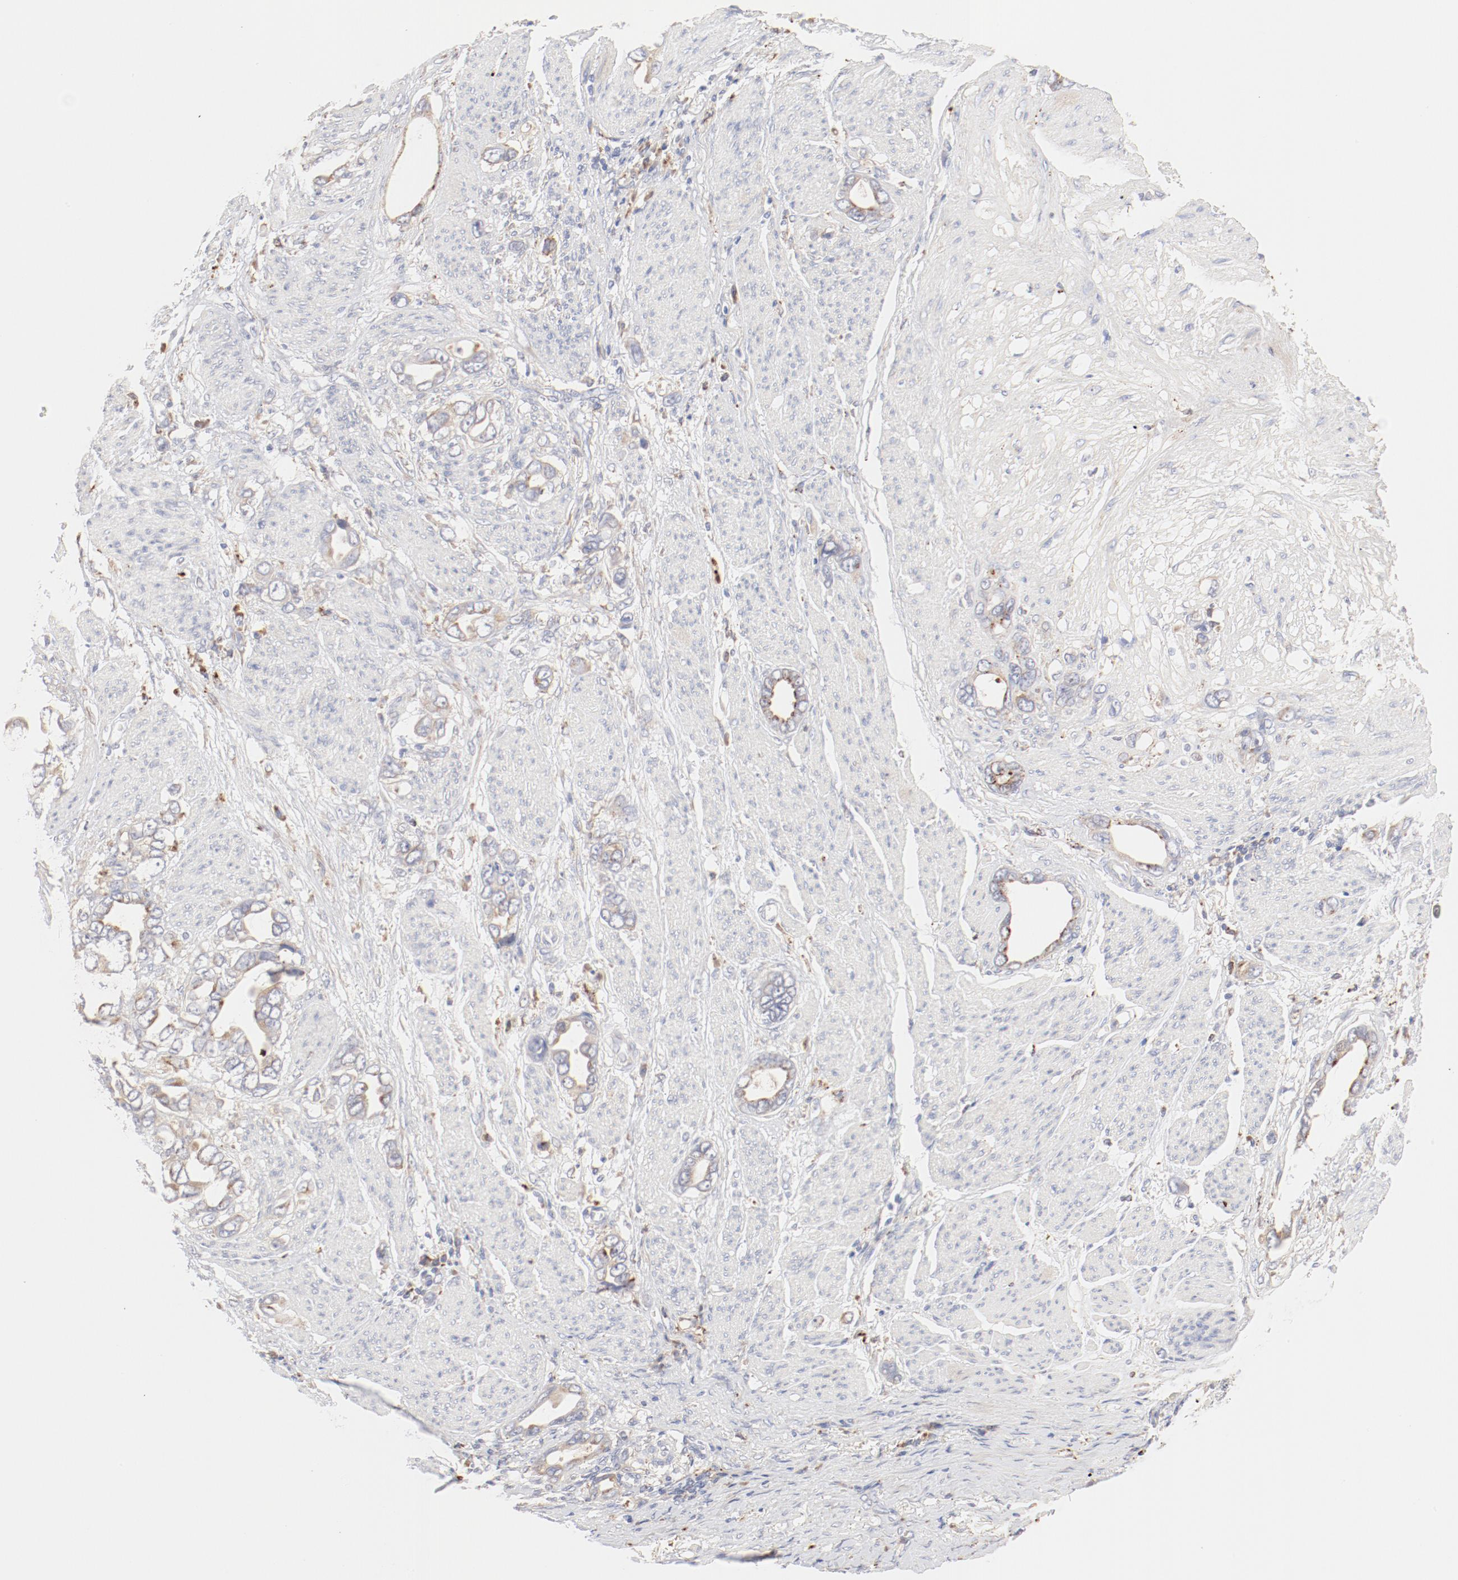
{"staining": {"intensity": "weak", "quantity": "25%-75%", "location": "cytoplasmic/membranous"}, "tissue": "stomach cancer", "cell_type": "Tumor cells", "image_type": "cancer", "snomed": [{"axis": "morphology", "description": "Adenocarcinoma, NOS"}, {"axis": "topography", "description": "Stomach"}], "caption": "Immunohistochemistry (DAB) staining of adenocarcinoma (stomach) reveals weak cytoplasmic/membranous protein staining in approximately 25%-75% of tumor cells.", "gene": "CTSH", "patient": {"sex": "male", "age": 78}}